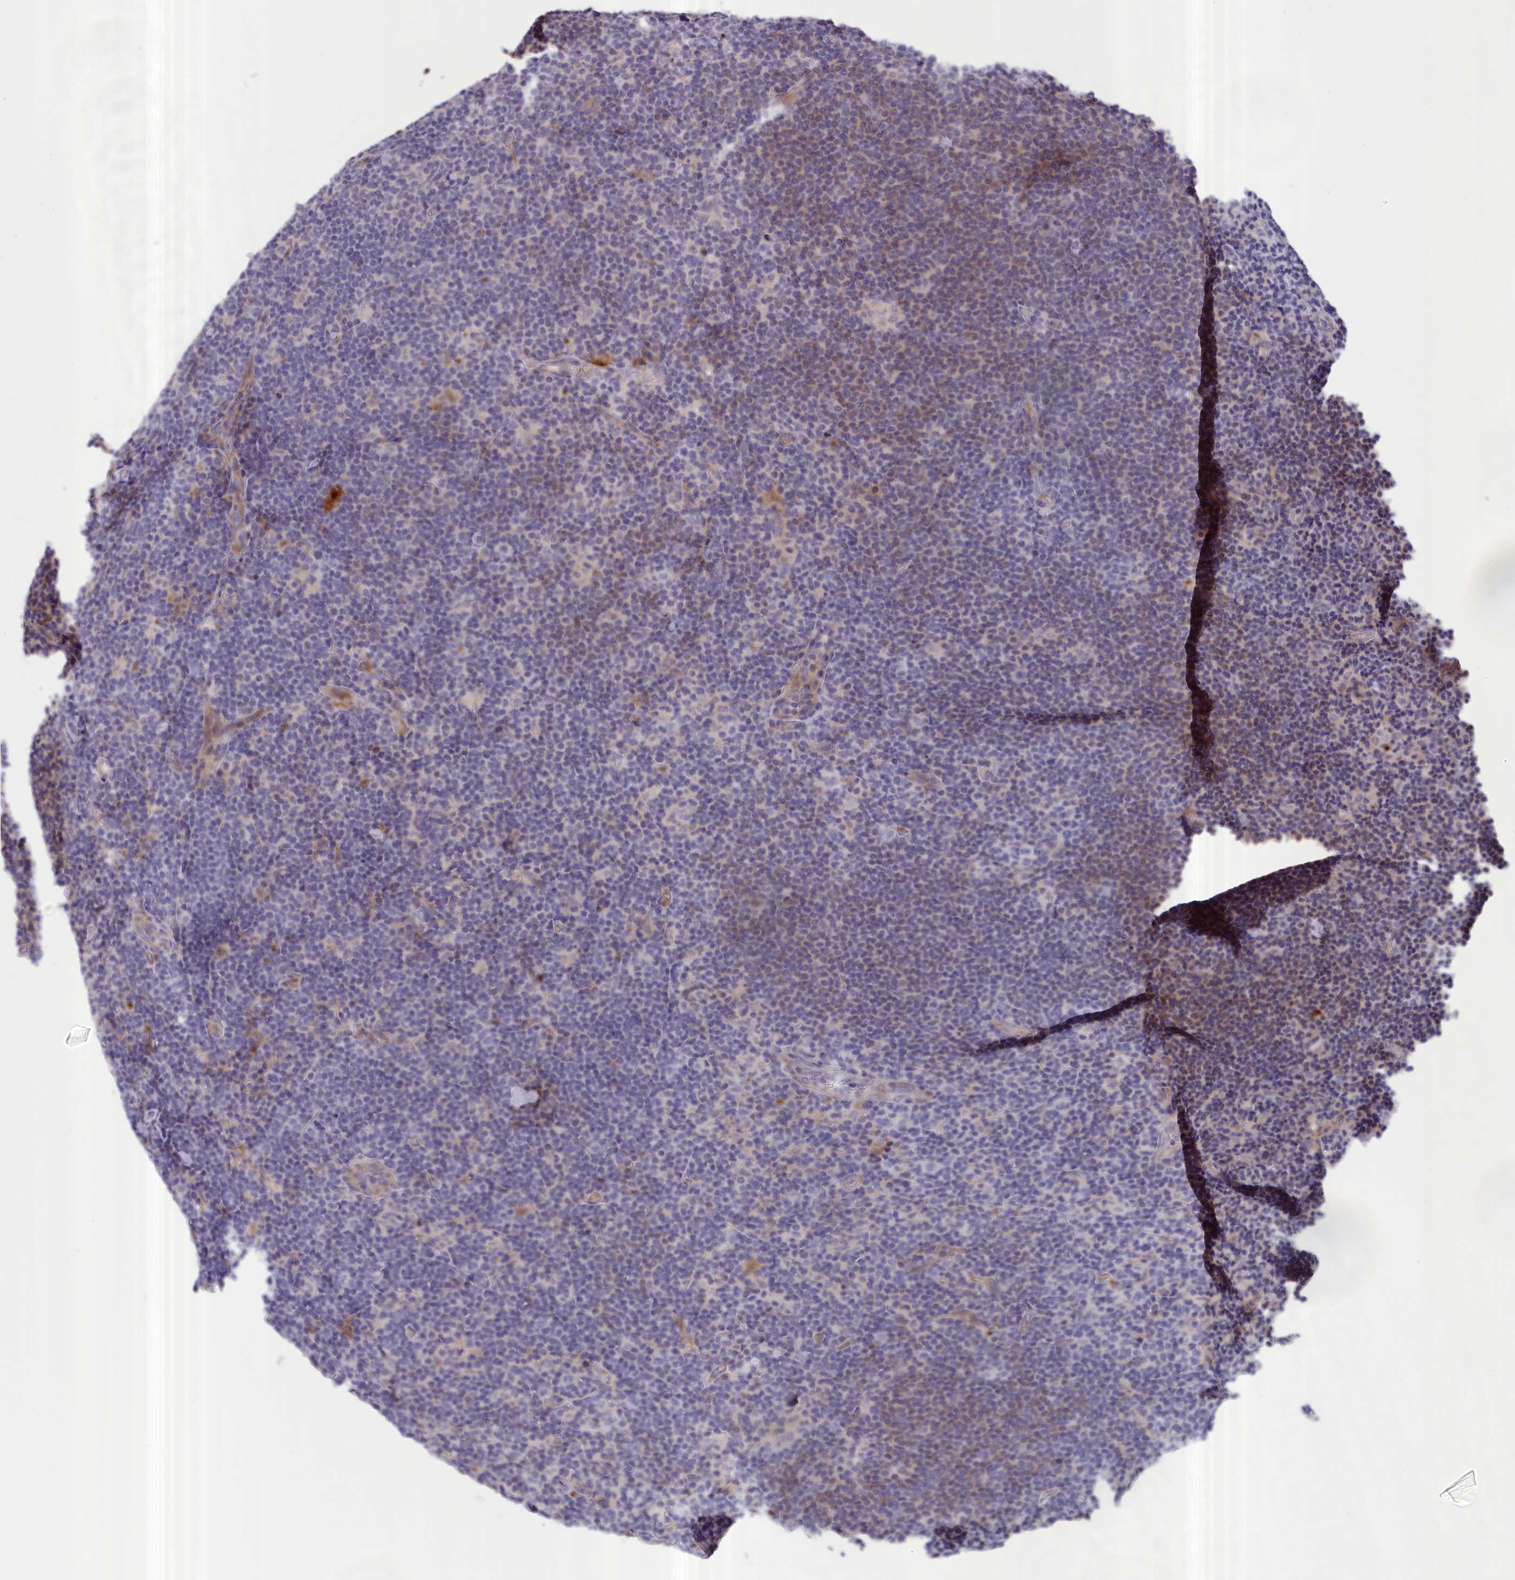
{"staining": {"intensity": "negative", "quantity": "none", "location": "none"}, "tissue": "lymphoma", "cell_type": "Tumor cells", "image_type": "cancer", "snomed": [{"axis": "morphology", "description": "Hodgkin's disease, NOS"}, {"axis": "topography", "description": "Lymph node"}], "caption": "Tumor cells are negative for brown protein staining in lymphoma.", "gene": "IGFALS", "patient": {"sex": "female", "age": 57}}